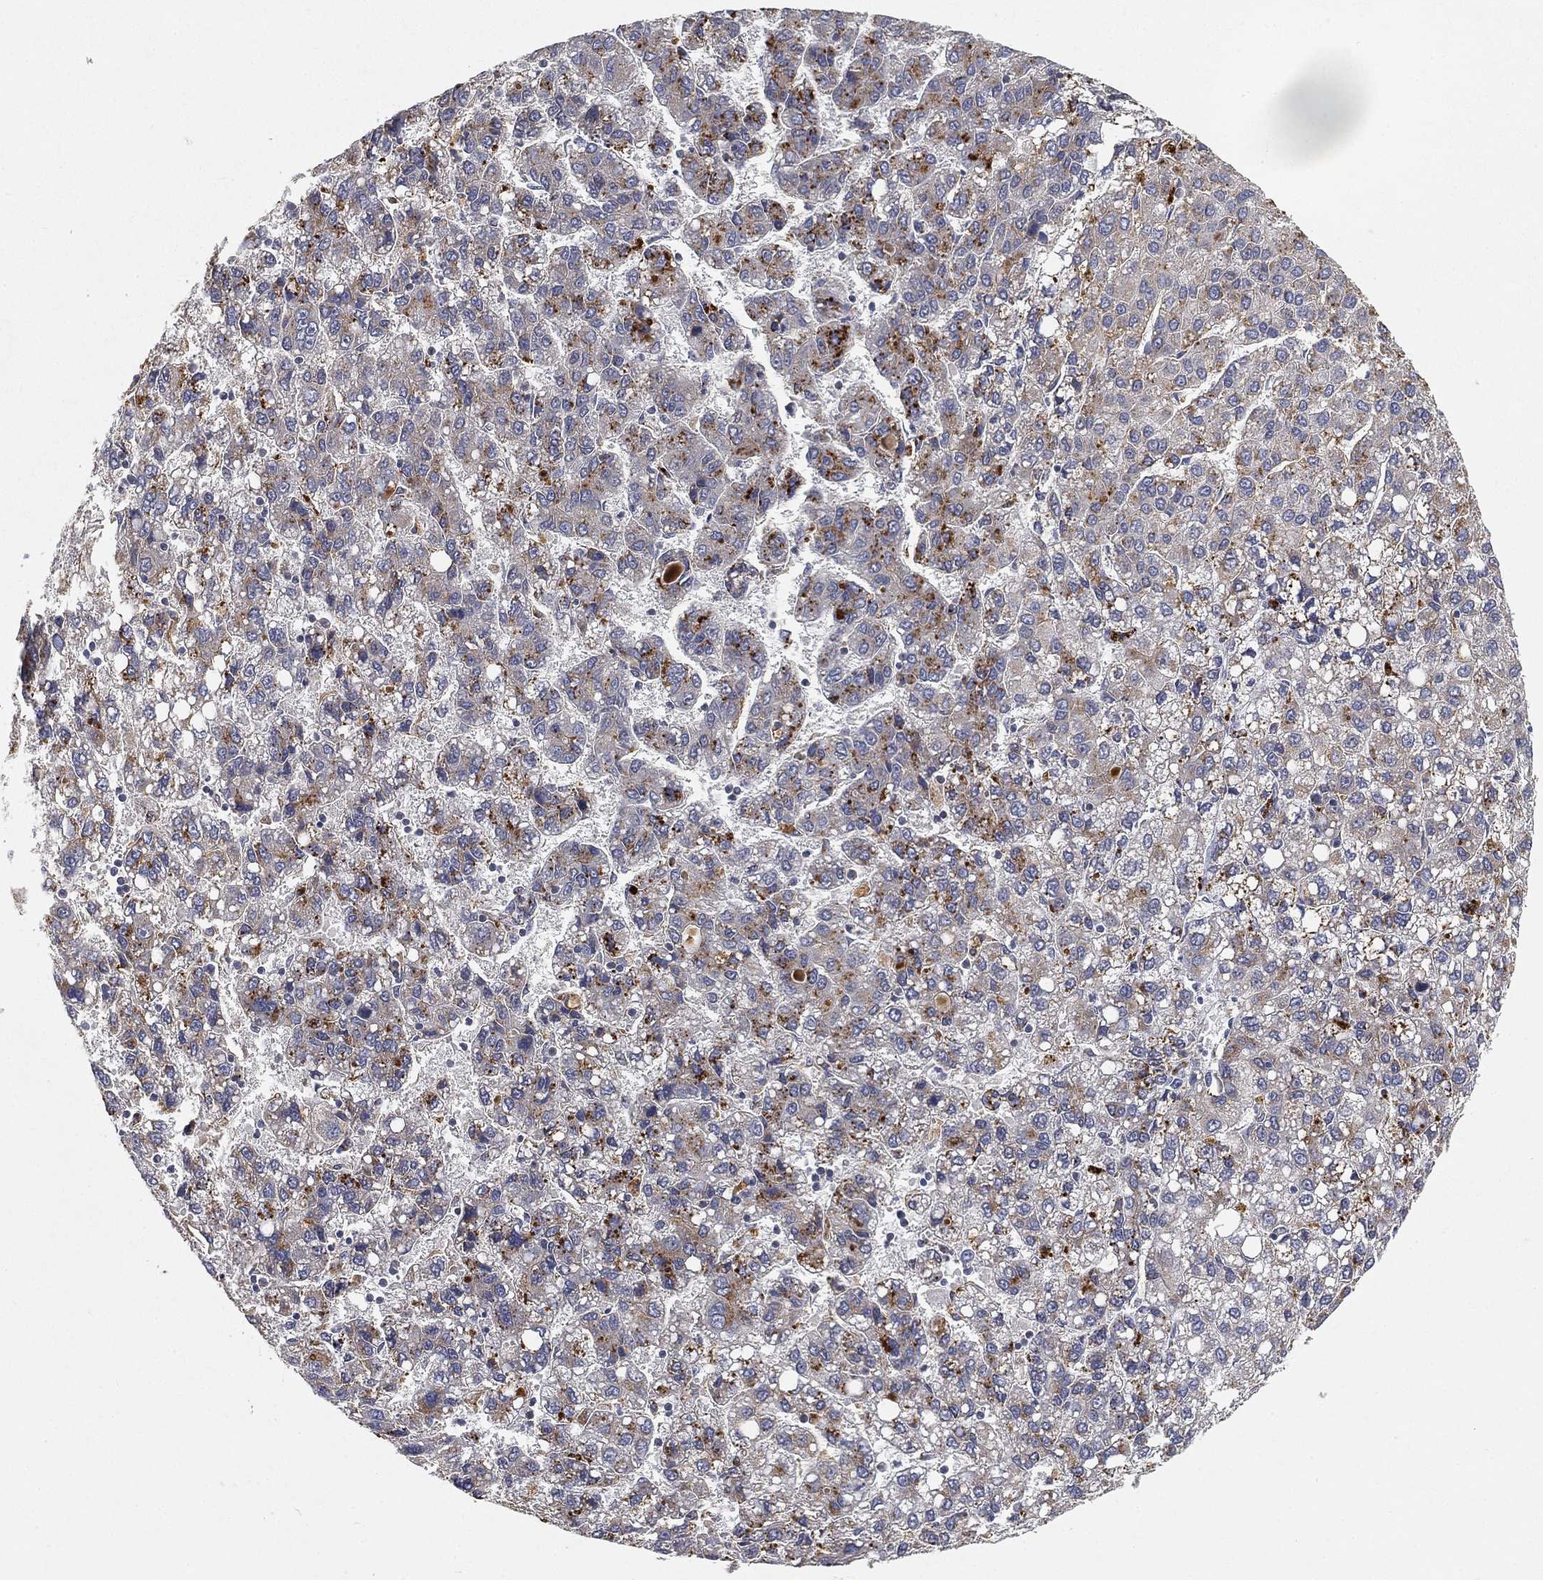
{"staining": {"intensity": "strong", "quantity": "<25%", "location": "cytoplasmic/membranous"}, "tissue": "liver cancer", "cell_type": "Tumor cells", "image_type": "cancer", "snomed": [{"axis": "morphology", "description": "Carcinoma, Hepatocellular, NOS"}, {"axis": "topography", "description": "Liver"}], "caption": "There is medium levels of strong cytoplasmic/membranous positivity in tumor cells of liver hepatocellular carcinoma, as demonstrated by immunohistochemical staining (brown color).", "gene": "CTSL", "patient": {"sex": "female", "age": 82}}